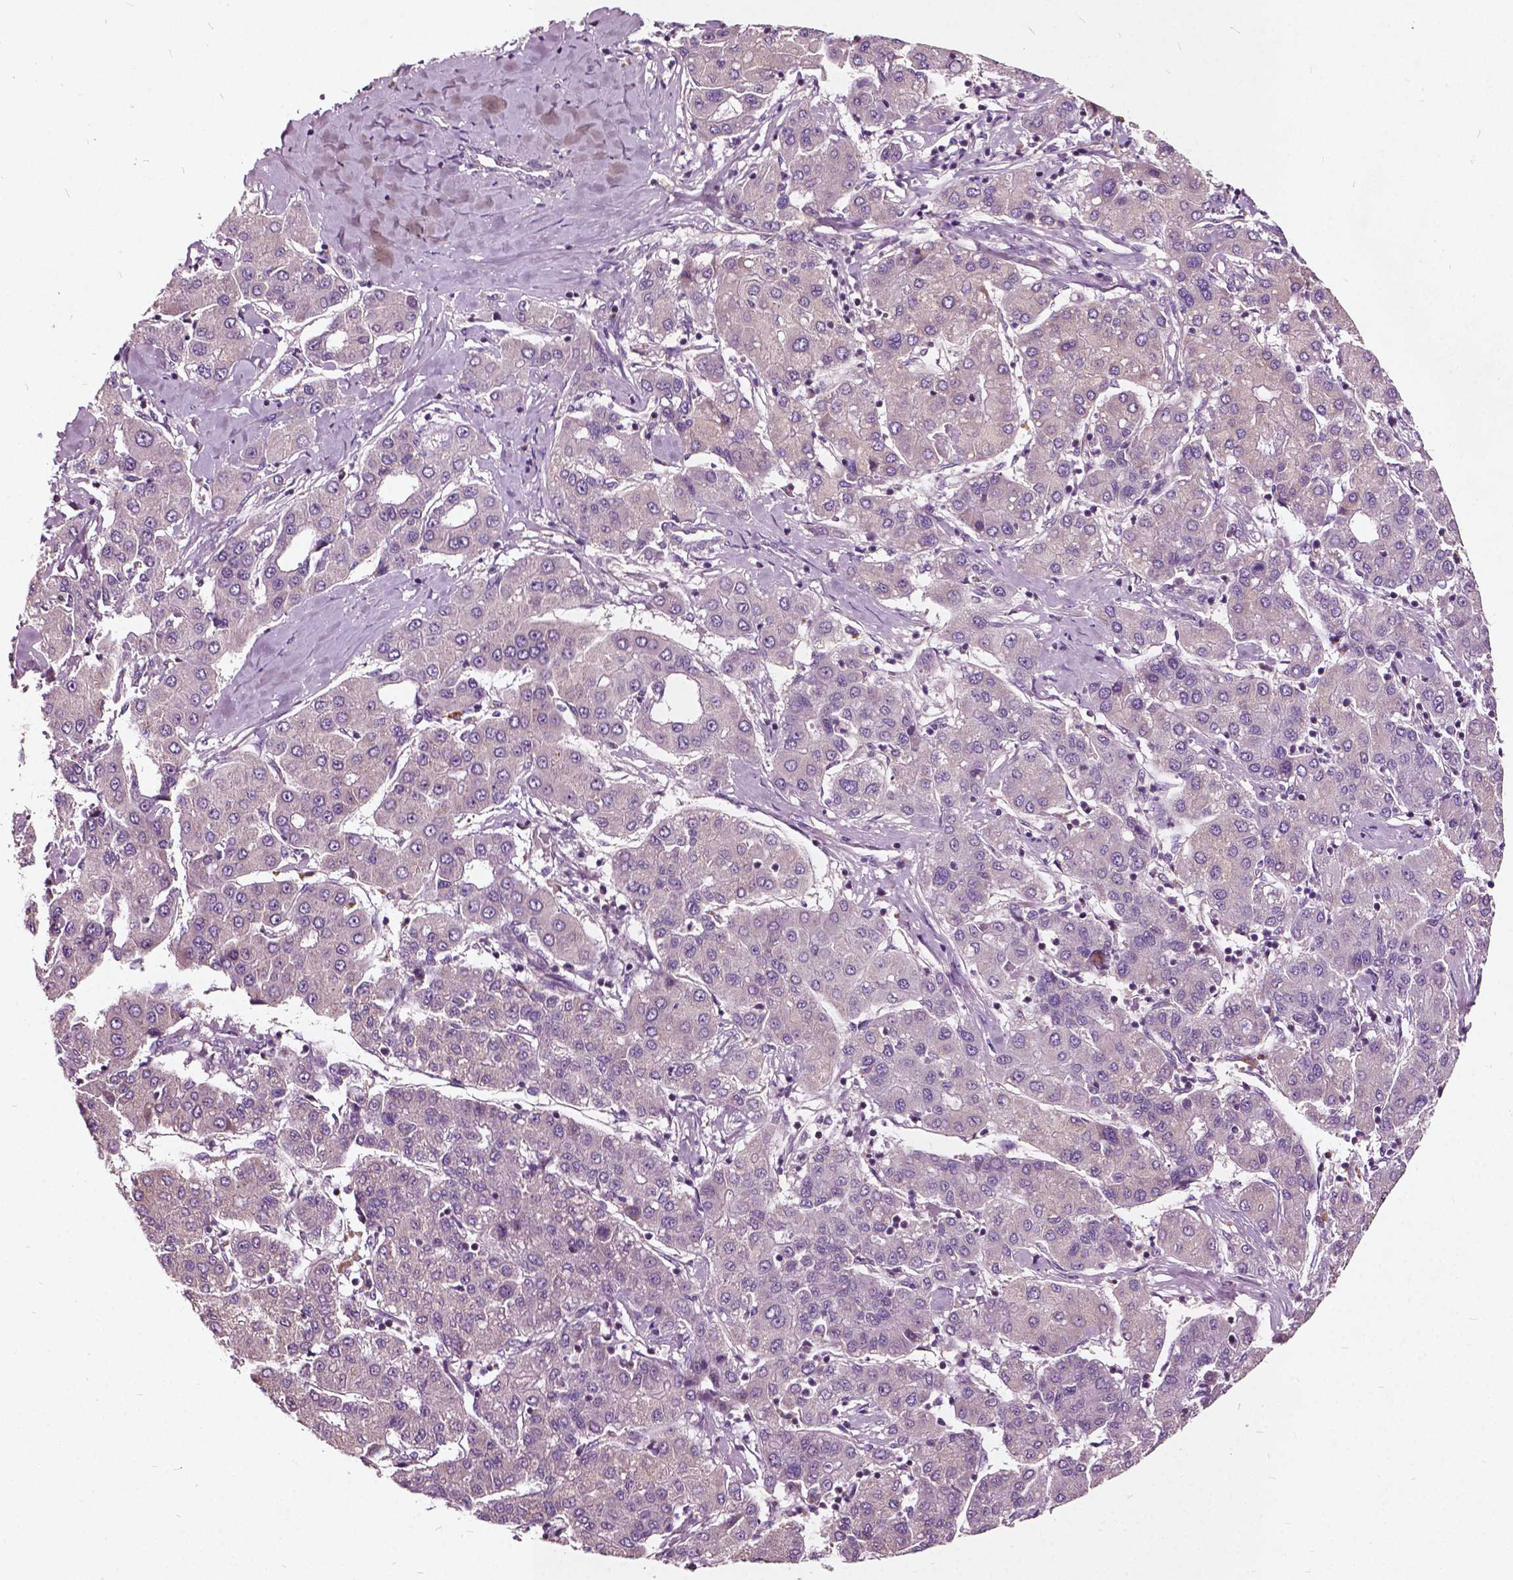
{"staining": {"intensity": "negative", "quantity": "none", "location": "none"}, "tissue": "liver cancer", "cell_type": "Tumor cells", "image_type": "cancer", "snomed": [{"axis": "morphology", "description": "Carcinoma, Hepatocellular, NOS"}, {"axis": "topography", "description": "Liver"}], "caption": "The image demonstrates no staining of tumor cells in liver hepatocellular carcinoma.", "gene": "ODF3L2", "patient": {"sex": "male", "age": 65}}